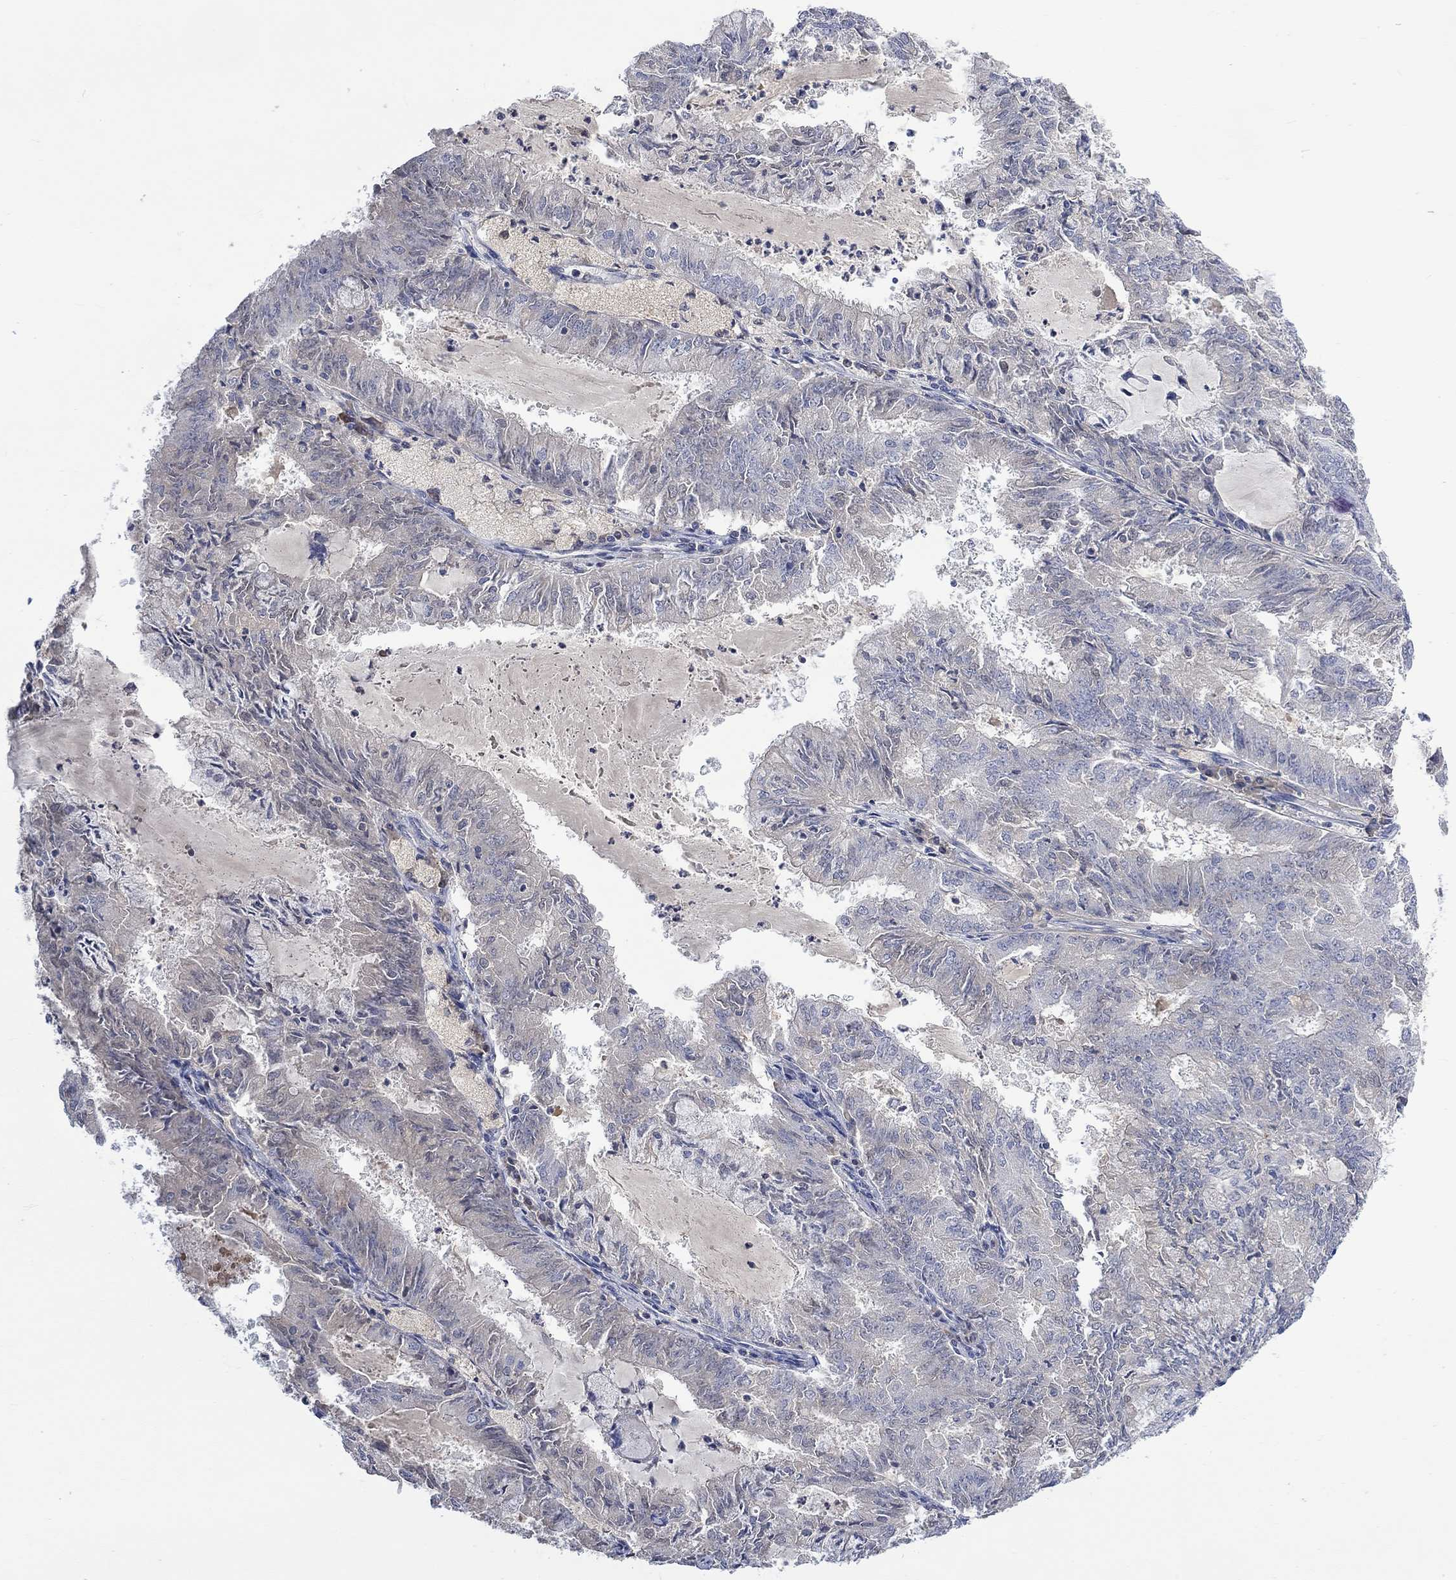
{"staining": {"intensity": "negative", "quantity": "none", "location": "none"}, "tissue": "endometrial cancer", "cell_type": "Tumor cells", "image_type": "cancer", "snomed": [{"axis": "morphology", "description": "Adenocarcinoma, NOS"}, {"axis": "topography", "description": "Endometrium"}], "caption": "Immunohistochemistry image of neoplastic tissue: adenocarcinoma (endometrial) stained with DAB (3,3'-diaminobenzidine) shows no significant protein positivity in tumor cells. The staining was performed using DAB to visualize the protein expression in brown, while the nuclei were stained in blue with hematoxylin (Magnification: 20x).", "gene": "MSTN", "patient": {"sex": "female", "age": 57}}